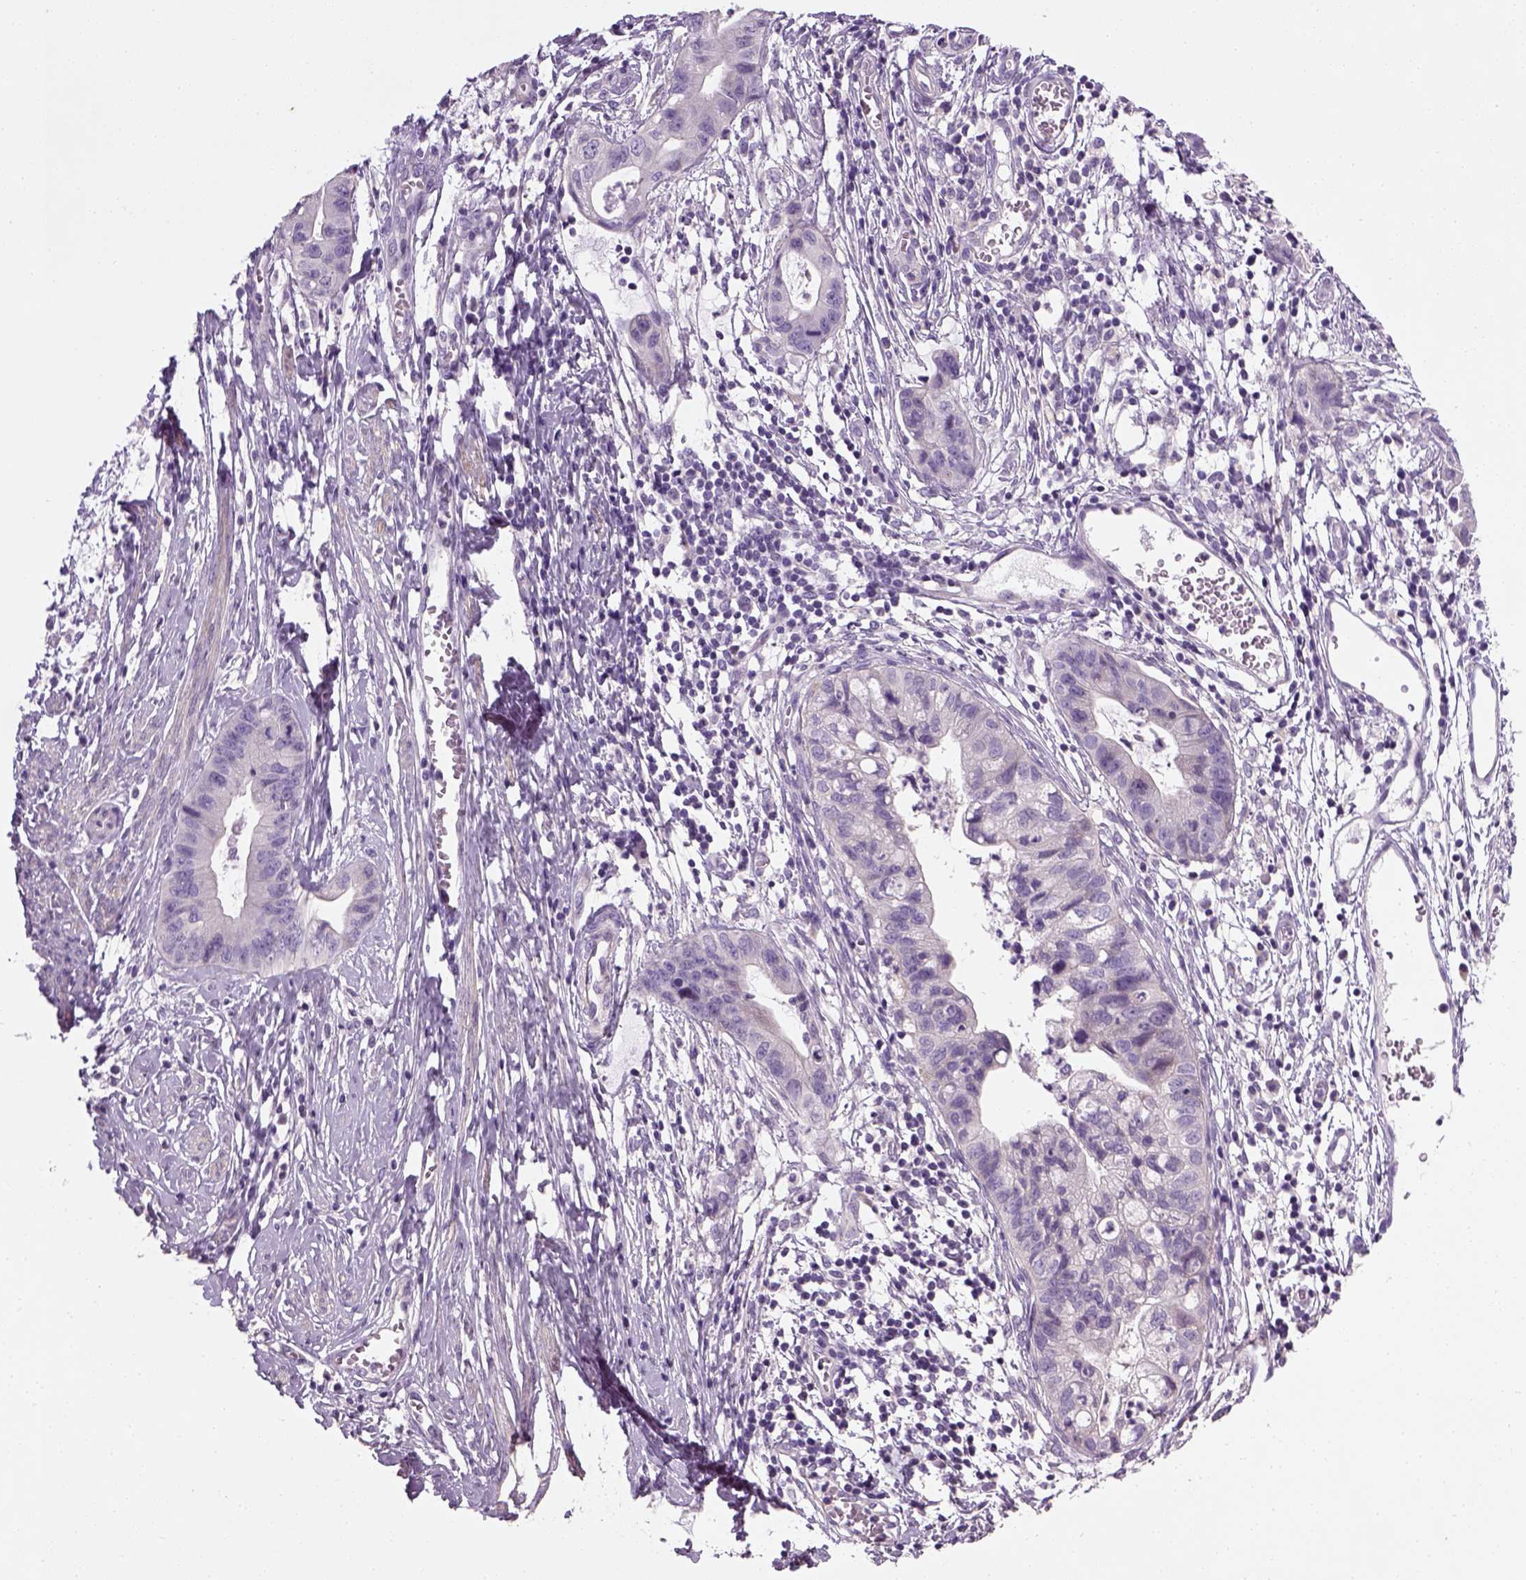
{"staining": {"intensity": "negative", "quantity": "none", "location": "none"}, "tissue": "cervical cancer", "cell_type": "Tumor cells", "image_type": "cancer", "snomed": [{"axis": "morphology", "description": "Adenocarcinoma, NOS"}, {"axis": "topography", "description": "Cervix"}], "caption": "A micrograph of human cervical cancer (adenocarcinoma) is negative for staining in tumor cells.", "gene": "ELOVL3", "patient": {"sex": "female", "age": 44}}